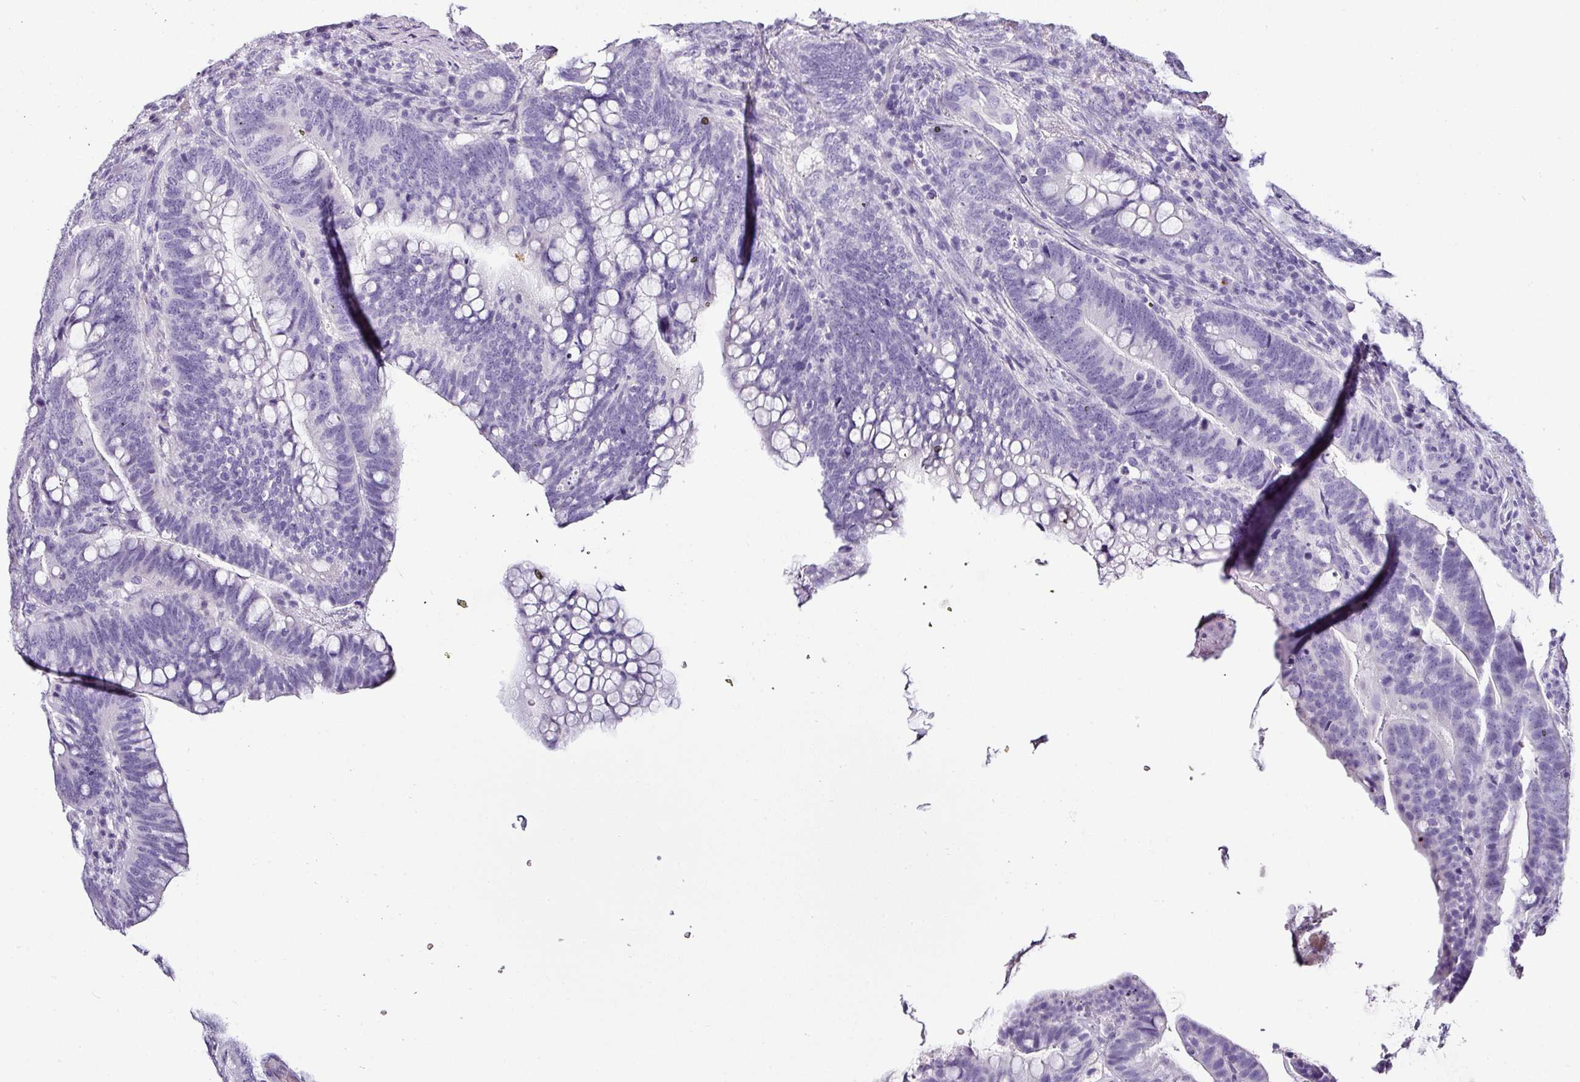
{"staining": {"intensity": "negative", "quantity": "none", "location": "none"}, "tissue": "colorectal cancer", "cell_type": "Tumor cells", "image_type": "cancer", "snomed": [{"axis": "morphology", "description": "Adenocarcinoma, NOS"}, {"axis": "topography", "description": "Colon"}], "caption": "The immunohistochemistry (IHC) photomicrograph has no significant positivity in tumor cells of adenocarcinoma (colorectal) tissue.", "gene": "NAPSA", "patient": {"sex": "female", "age": 66}}